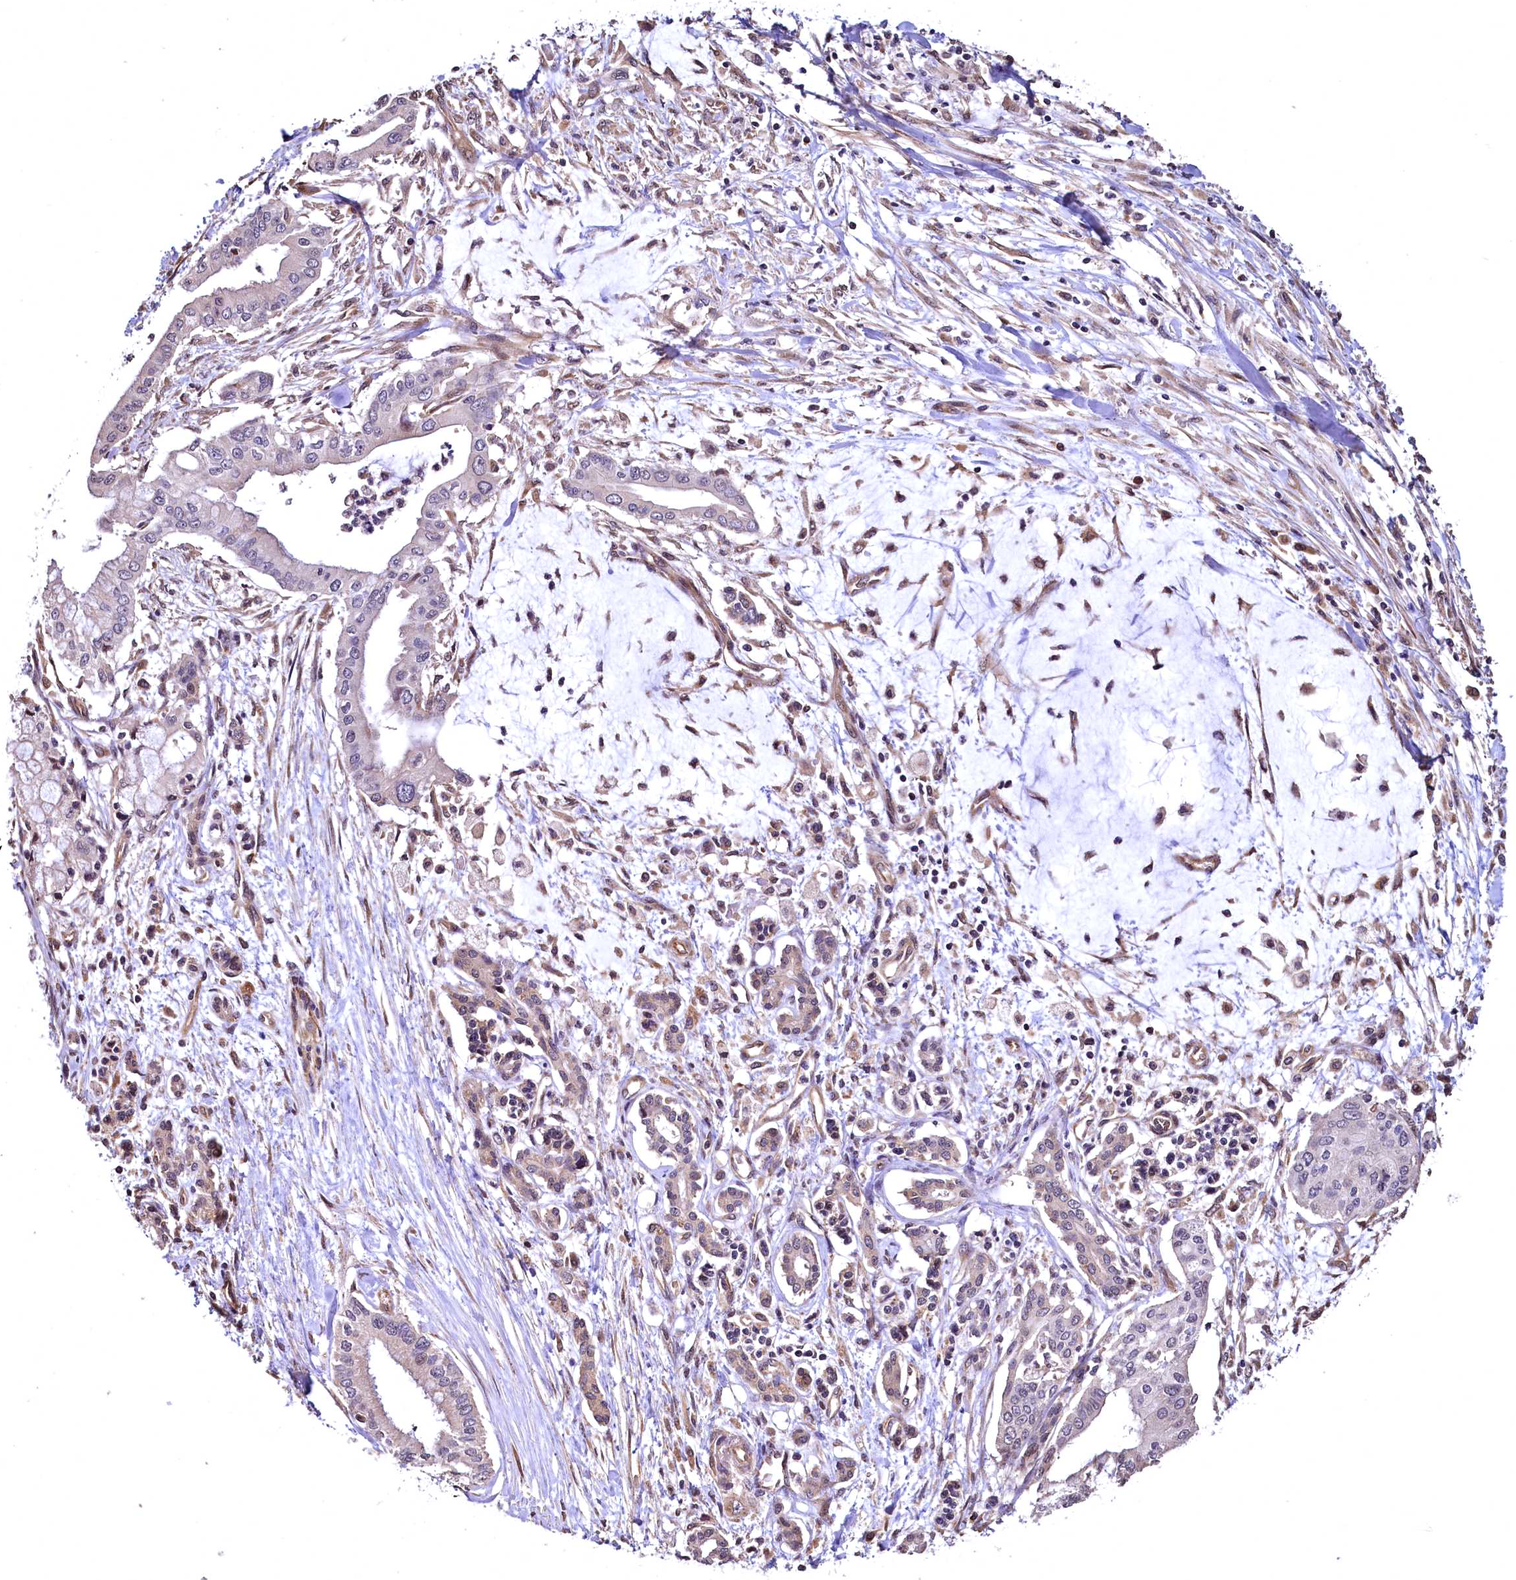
{"staining": {"intensity": "negative", "quantity": "none", "location": "none"}, "tissue": "pancreatic cancer", "cell_type": "Tumor cells", "image_type": "cancer", "snomed": [{"axis": "morphology", "description": "Adenocarcinoma, NOS"}, {"axis": "topography", "description": "Pancreas"}], "caption": "The micrograph exhibits no staining of tumor cells in pancreatic cancer (adenocarcinoma).", "gene": "TBCEL", "patient": {"sex": "male", "age": 46}}